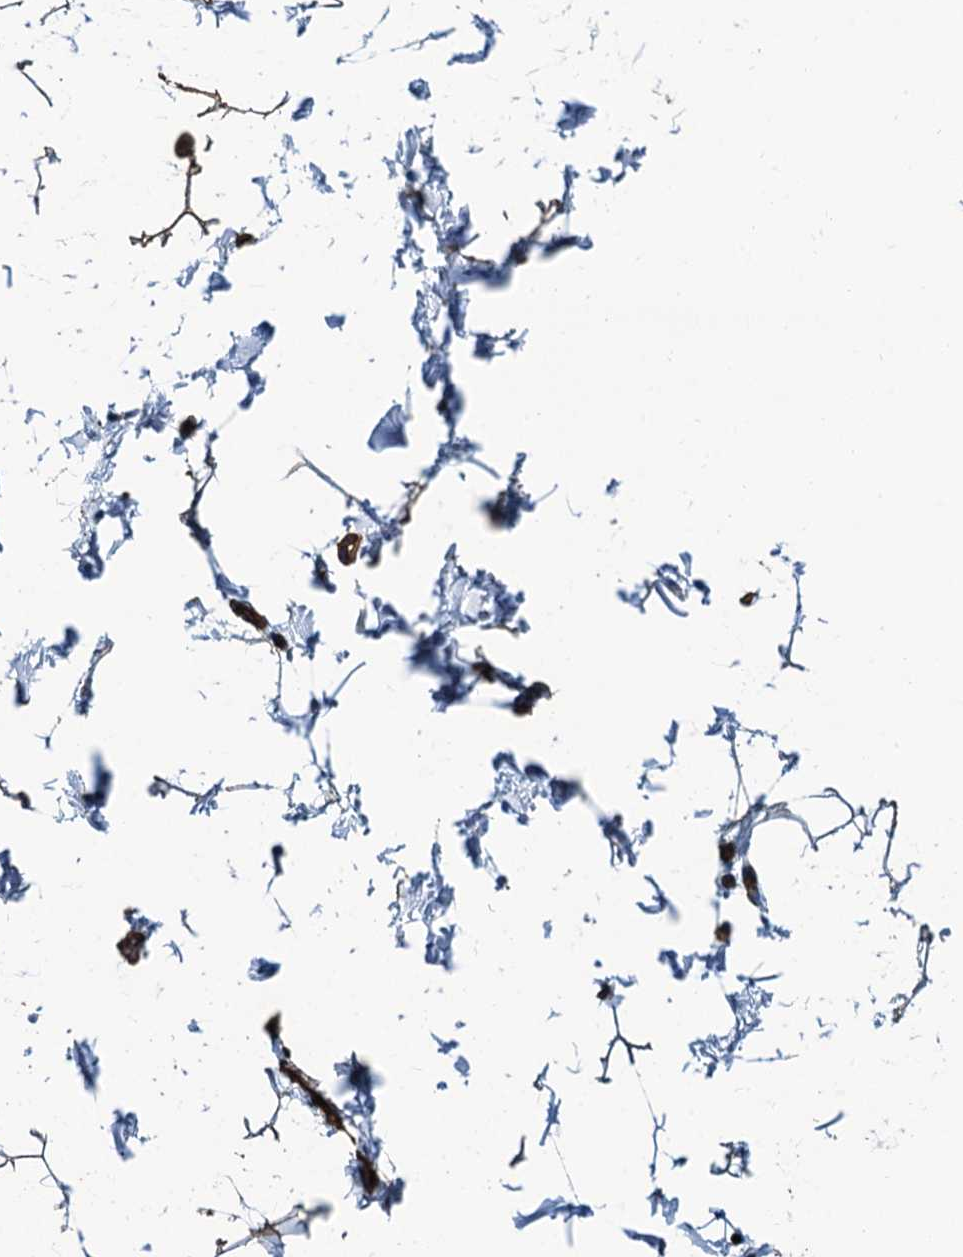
{"staining": {"intensity": "moderate", "quantity": ">75%", "location": "cytoplasmic/membranous"}, "tissue": "adipose tissue", "cell_type": "Adipocytes", "image_type": "normal", "snomed": [{"axis": "morphology", "description": "Normal tissue, NOS"}, {"axis": "topography", "description": "Gallbladder"}, {"axis": "topography", "description": "Peripheral nerve tissue"}], "caption": "Brown immunohistochemical staining in unremarkable human adipose tissue reveals moderate cytoplasmic/membranous staining in about >75% of adipocytes.", "gene": "CAVIN2", "patient": {"sex": "male", "age": 38}}